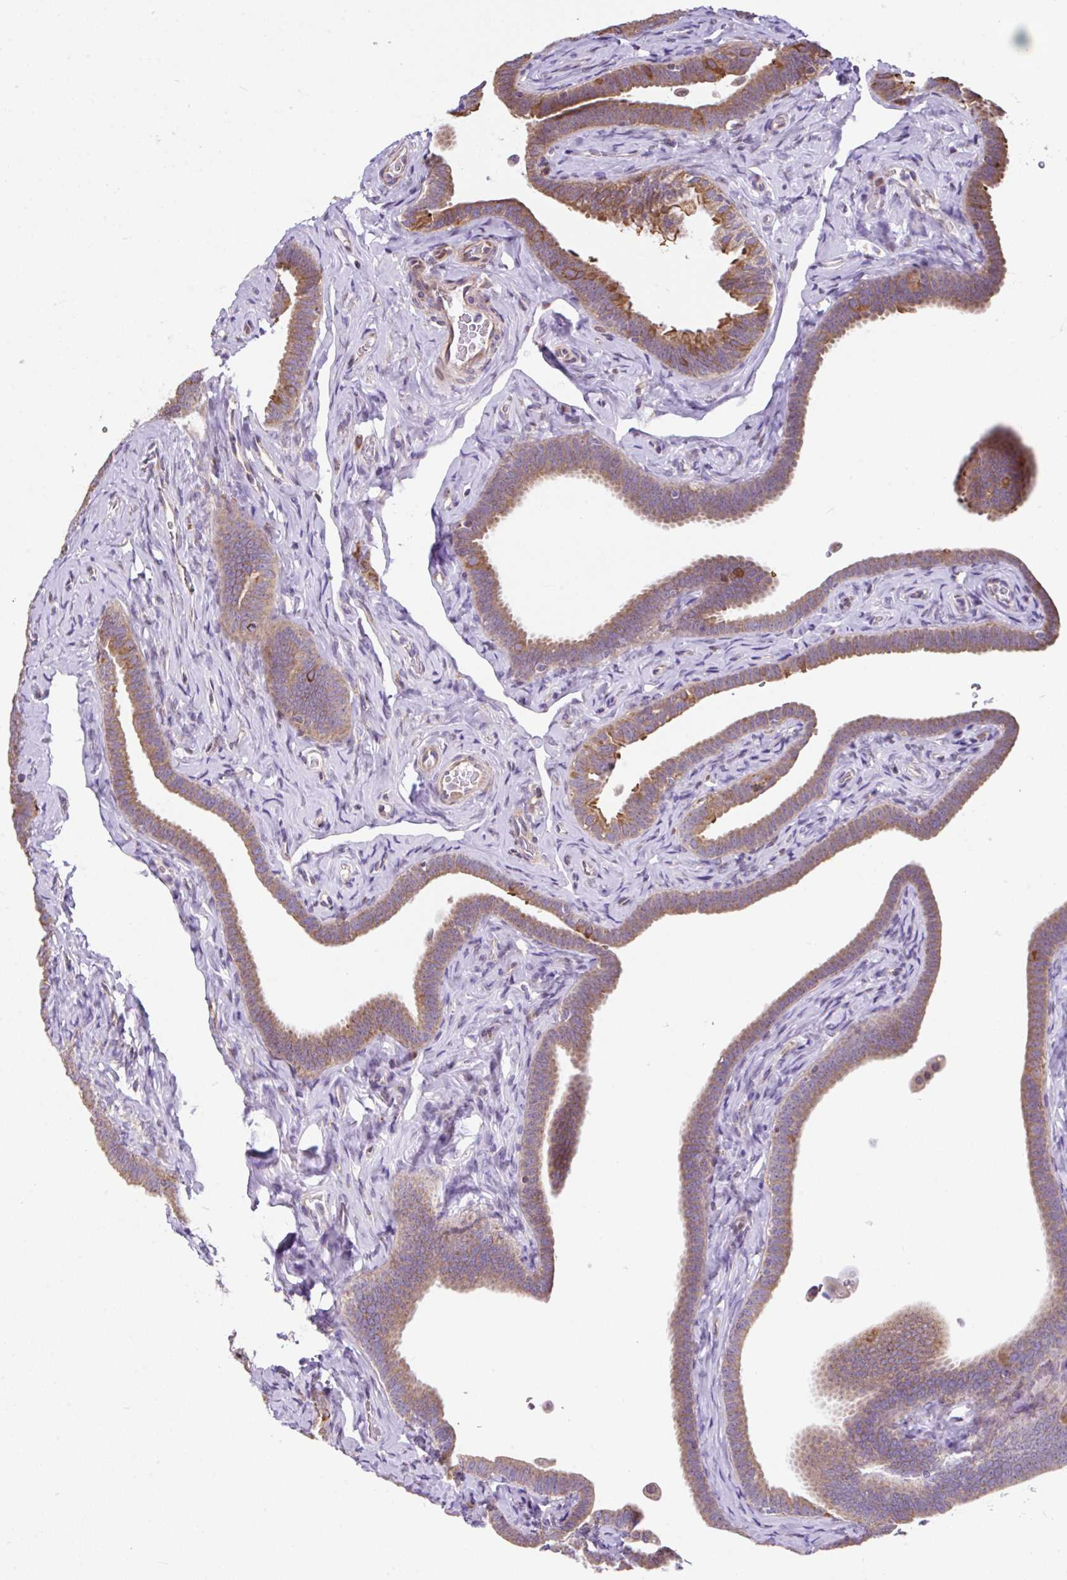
{"staining": {"intensity": "moderate", "quantity": ">75%", "location": "cytoplasmic/membranous"}, "tissue": "fallopian tube", "cell_type": "Glandular cells", "image_type": "normal", "snomed": [{"axis": "morphology", "description": "Normal tissue, NOS"}, {"axis": "topography", "description": "Fallopian tube"}], "caption": "The photomicrograph reveals a brown stain indicating the presence of a protein in the cytoplasmic/membranous of glandular cells in fallopian tube.", "gene": "FIGNL1", "patient": {"sex": "female", "age": 69}}